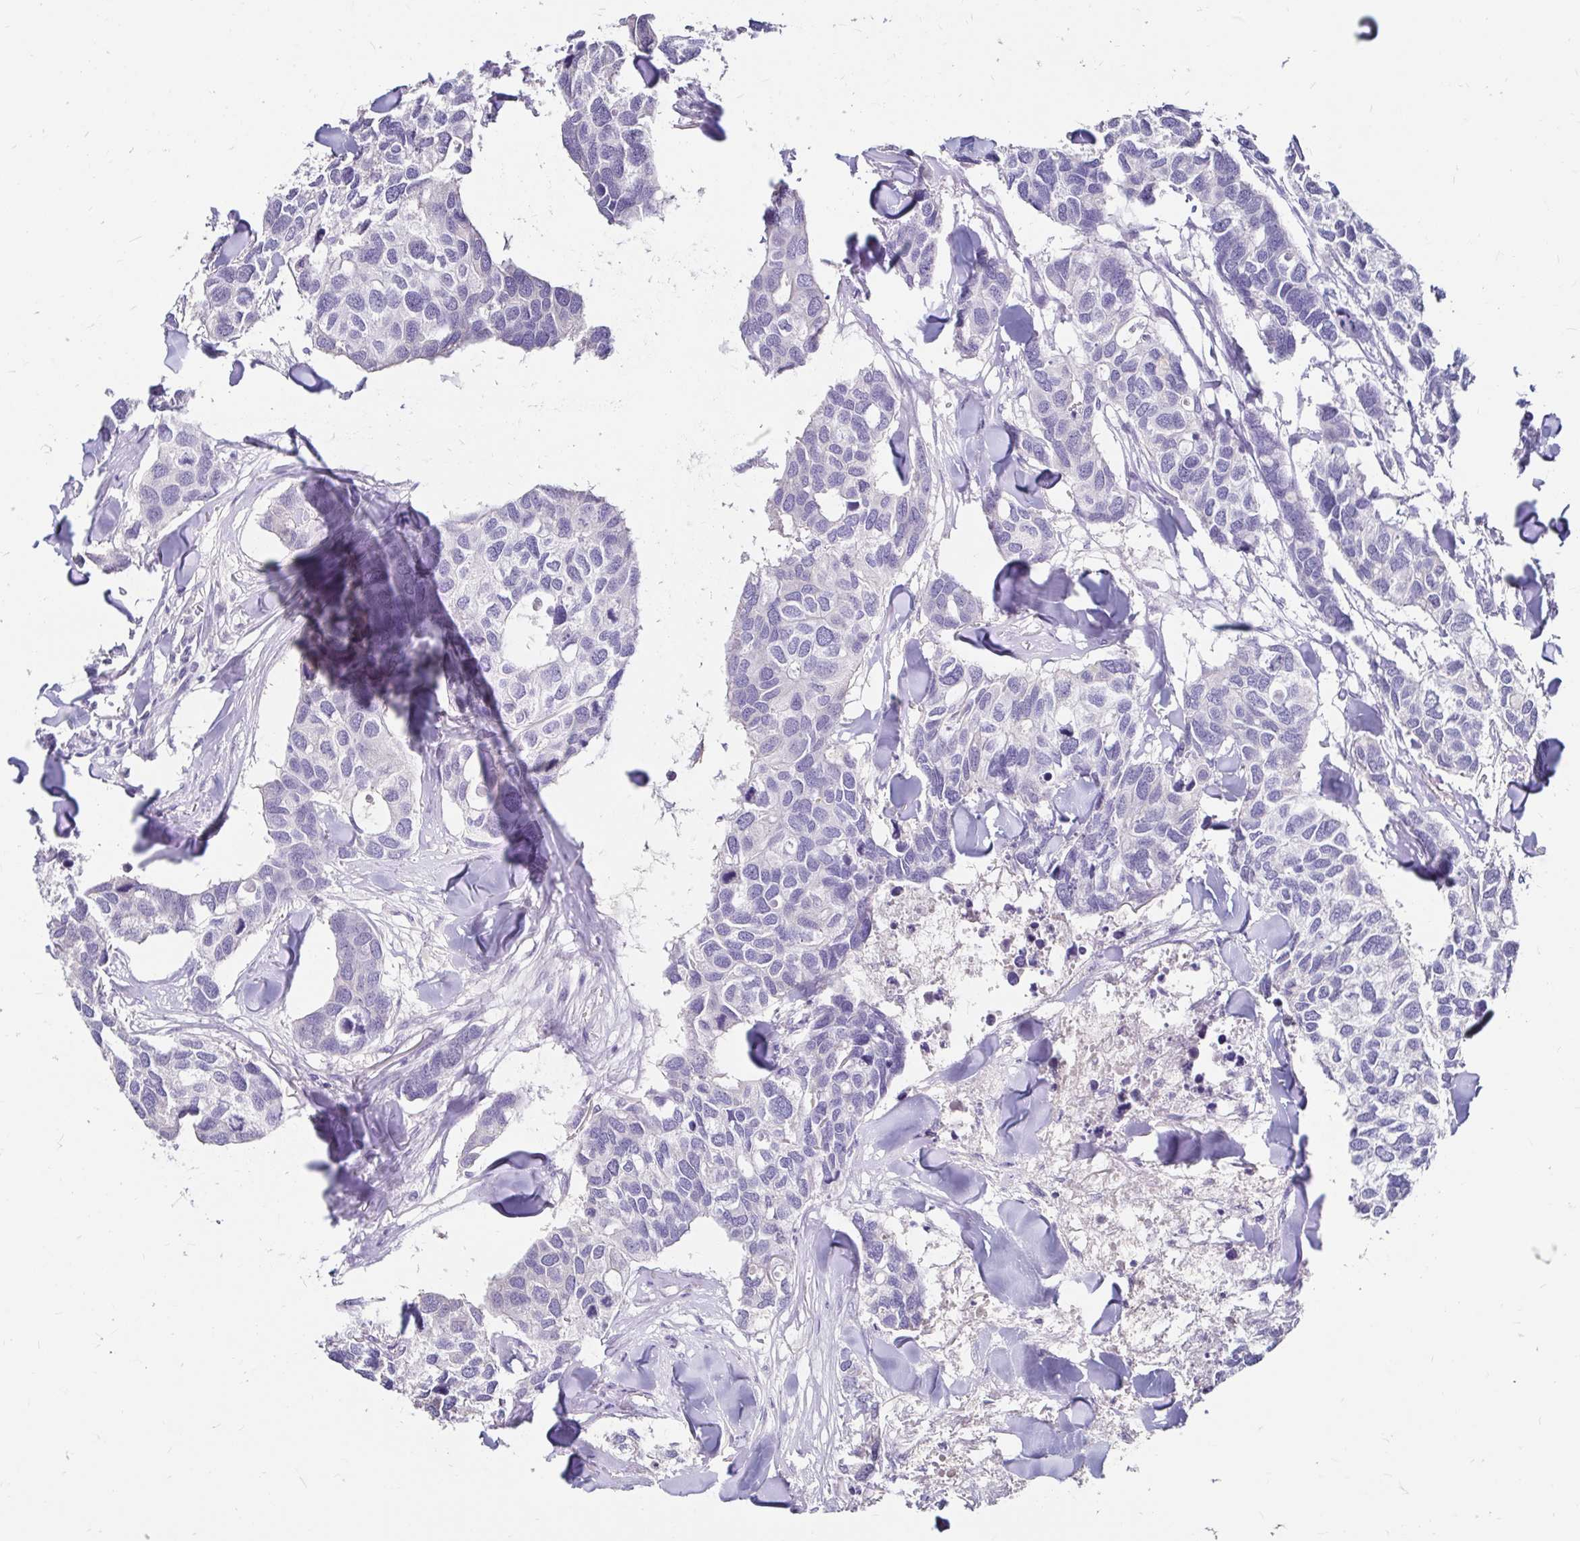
{"staining": {"intensity": "negative", "quantity": "none", "location": "none"}, "tissue": "breast cancer", "cell_type": "Tumor cells", "image_type": "cancer", "snomed": [{"axis": "morphology", "description": "Duct carcinoma"}, {"axis": "topography", "description": "Breast"}], "caption": "Immunohistochemistry (IHC) micrograph of human breast cancer stained for a protein (brown), which shows no positivity in tumor cells.", "gene": "SCG3", "patient": {"sex": "female", "age": 83}}